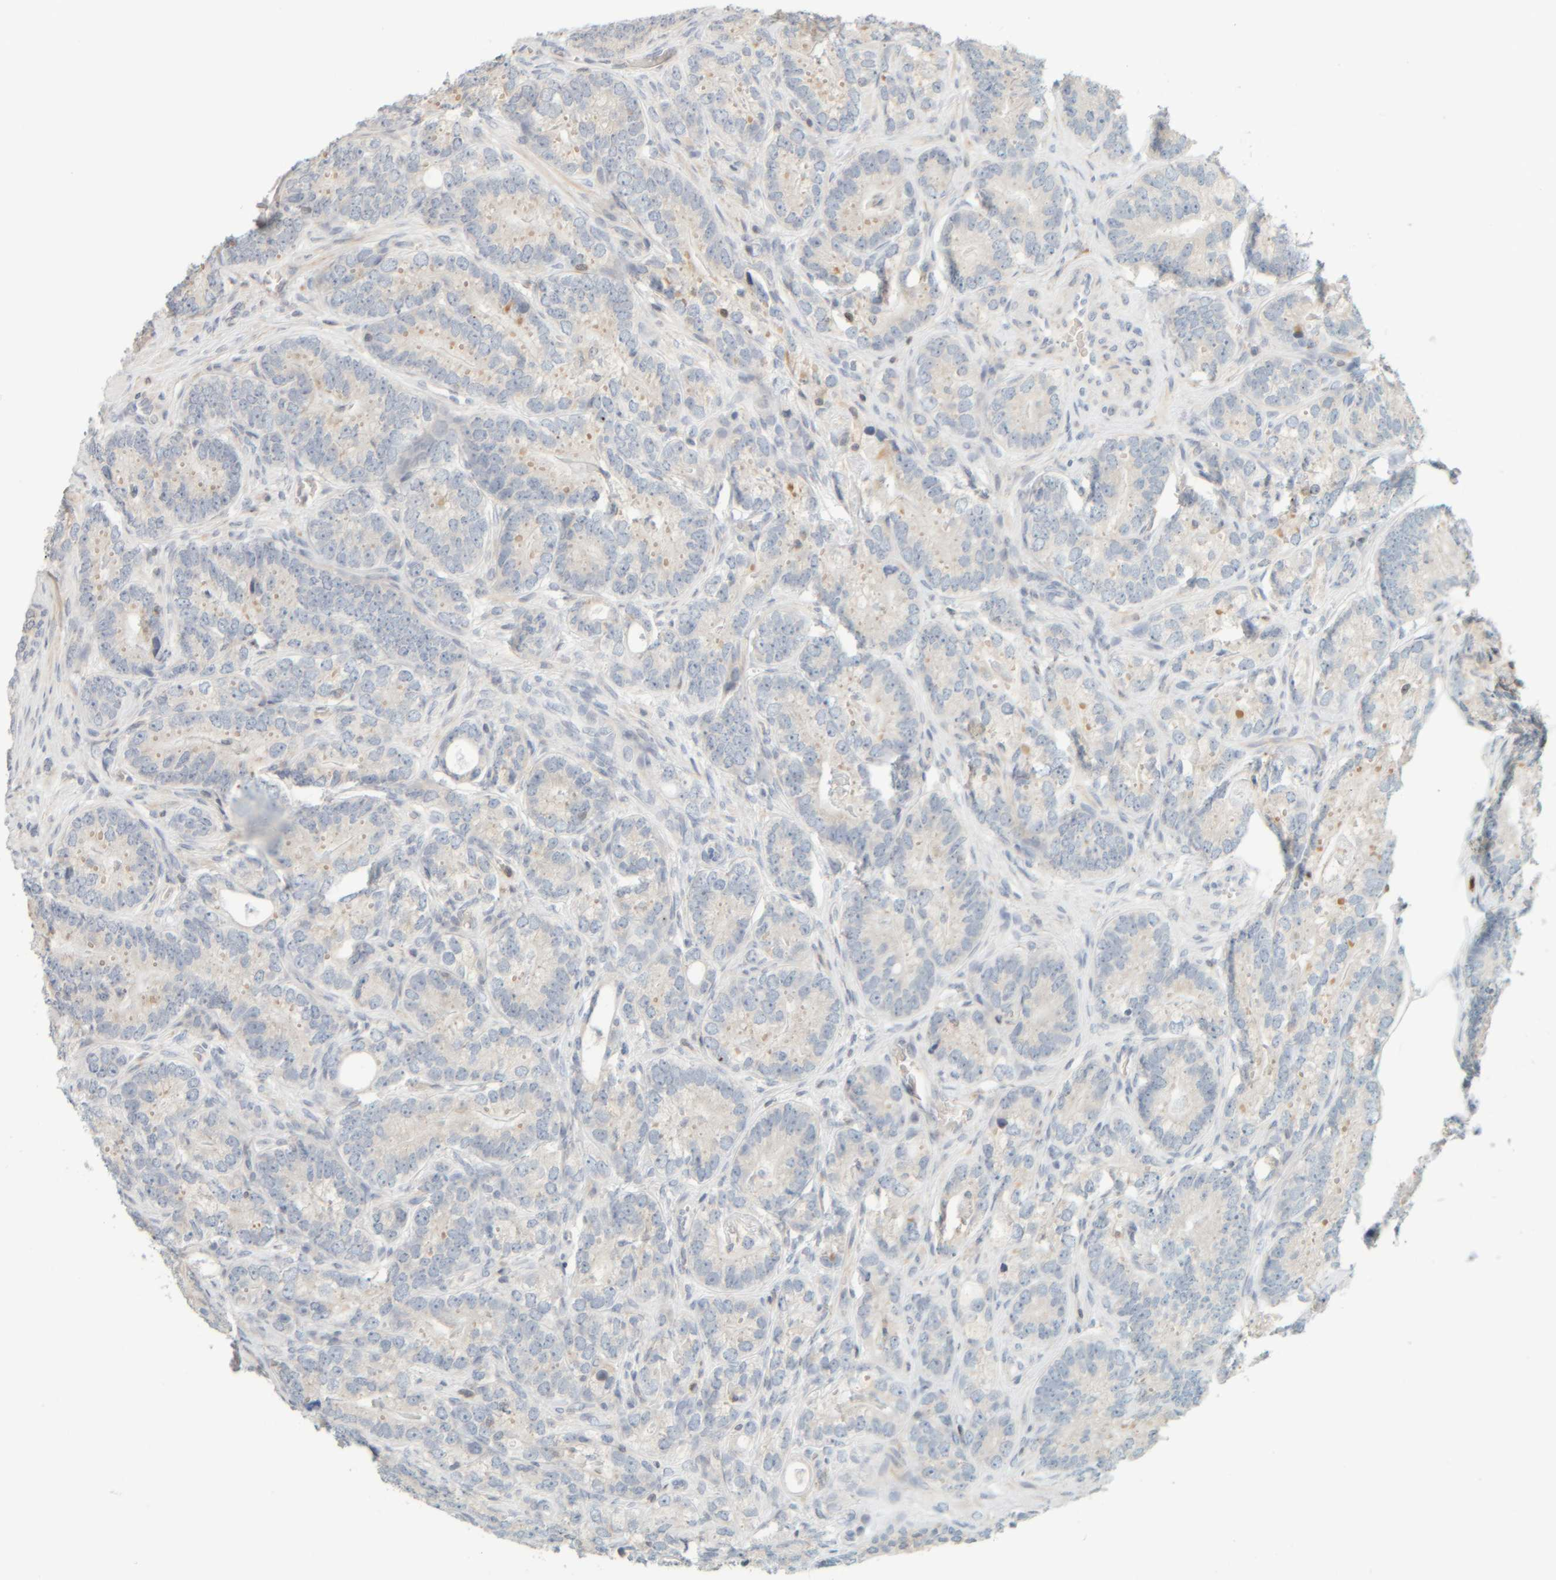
{"staining": {"intensity": "negative", "quantity": "none", "location": "none"}, "tissue": "prostate cancer", "cell_type": "Tumor cells", "image_type": "cancer", "snomed": [{"axis": "morphology", "description": "Adenocarcinoma, High grade"}, {"axis": "topography", "description": "Prostate"}], "caption": "Immunohistochemistry (IHC) of high-grade adenocarcinoma (prostate) displays no positivity in tumor cells. (Immunohistochemistry, brightfield microscopy, high magnification).", "gene": "PTGES3L-AARSD1", "patient": {"sex": "male", "age": 56}}